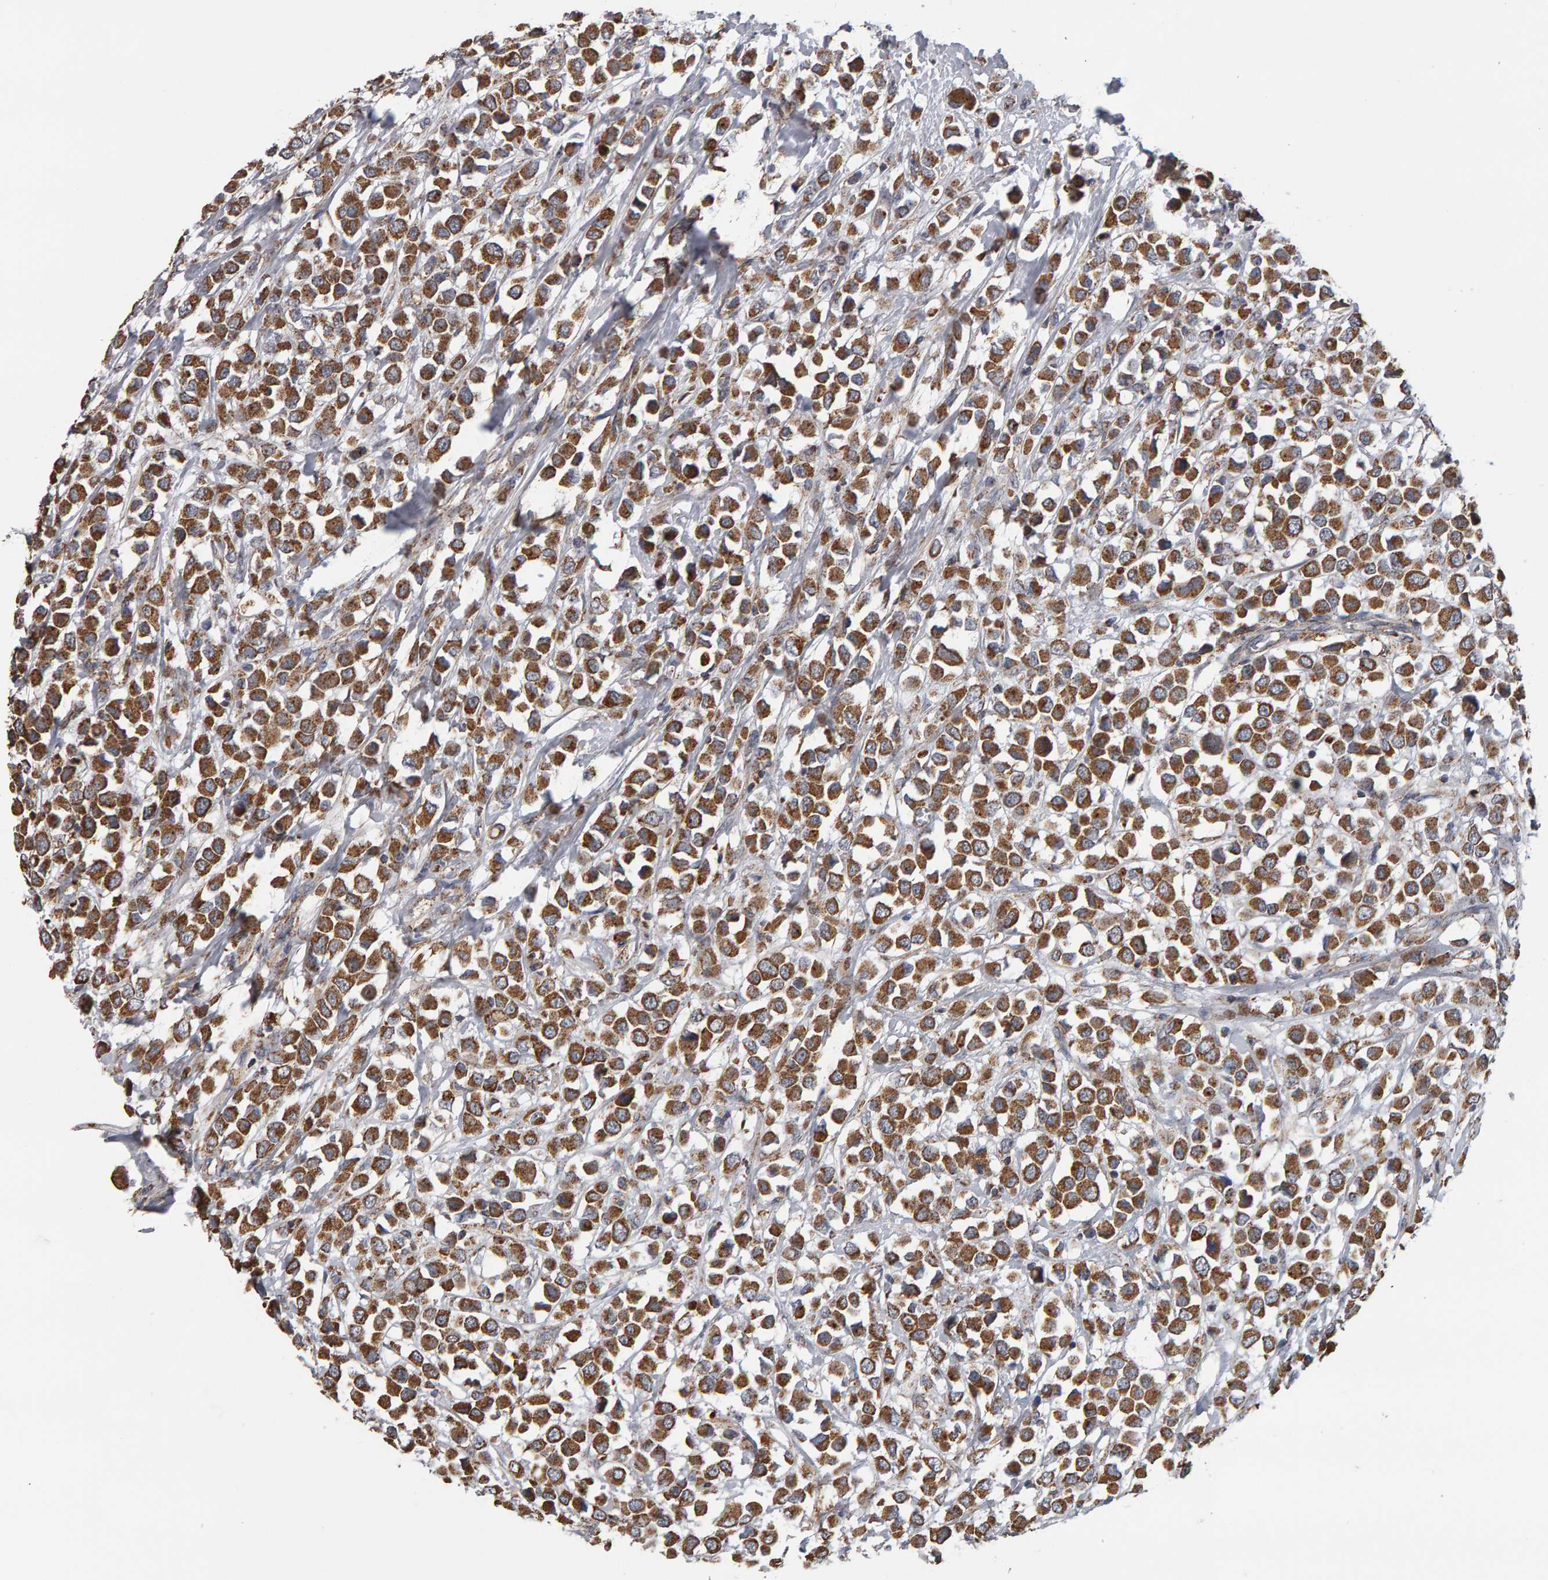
{"staining": {"intensity": "moderate", "quantity": ">75%", "location": "cytoplasmic/membranous"}, "tissue": "breast cancer", "cell_type": "Tumor cells", "image_type": "cancer", "snomed": [{"axis": "morphology", "description": "Duct carcinoma"}, {"axis": "topography", "description": "Breast"}], "caption": "Tumor cells demonstrate moderate cytoplasmic/membranous staining in approximately >75% of cells in breast cancer. The protein of interest is stained brown, and the nuclei are stained in blue (DAB (3,3'-diaminobenzidine) IHC with brightfield microscopy, high magnification).", "gene": "TOM1L1", "patient": {"sex": "female", "age": 61}}